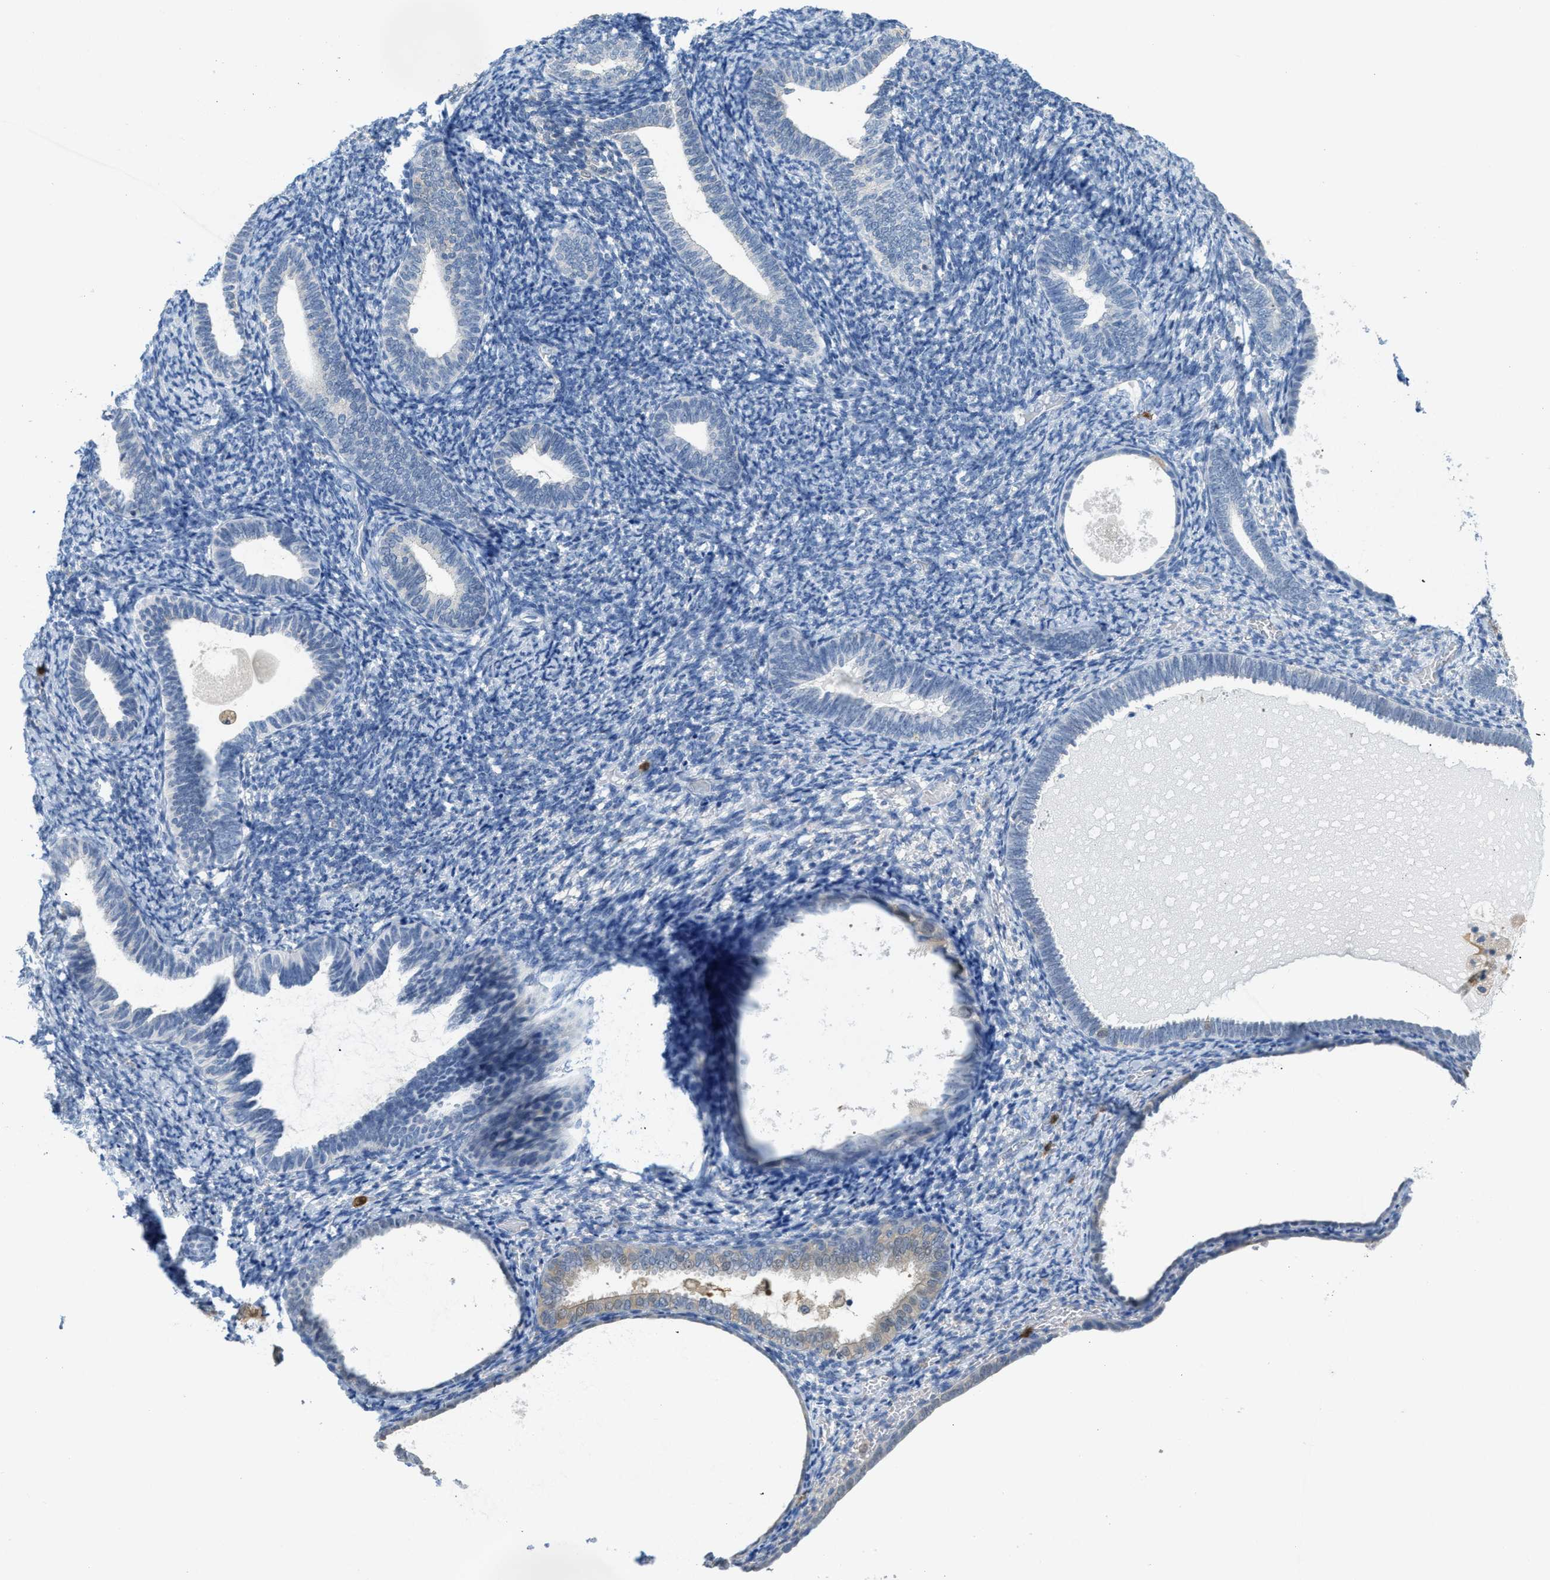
{"staining": {"intensity": "weak", "quantity": "<25%", "location": "nuclear"}, "tissue": "endometrium", "cell_type": "Cells in endometrial stroma", "image_type": "normal", "snomed": [{"axis": "morphology", "description": "Normal tissue, NOS"}, {"axis": "topography", "description": "Endometrium"}], "caption": "Cells in endometrial stroma show no significant staining in unremarkable endometrium. (Brightfield microscopy of DAB immunohistochemistry (IHC) at high magnification).", "gene": "SERPINB1", "patient": {"sex": "female", "age": 66}}